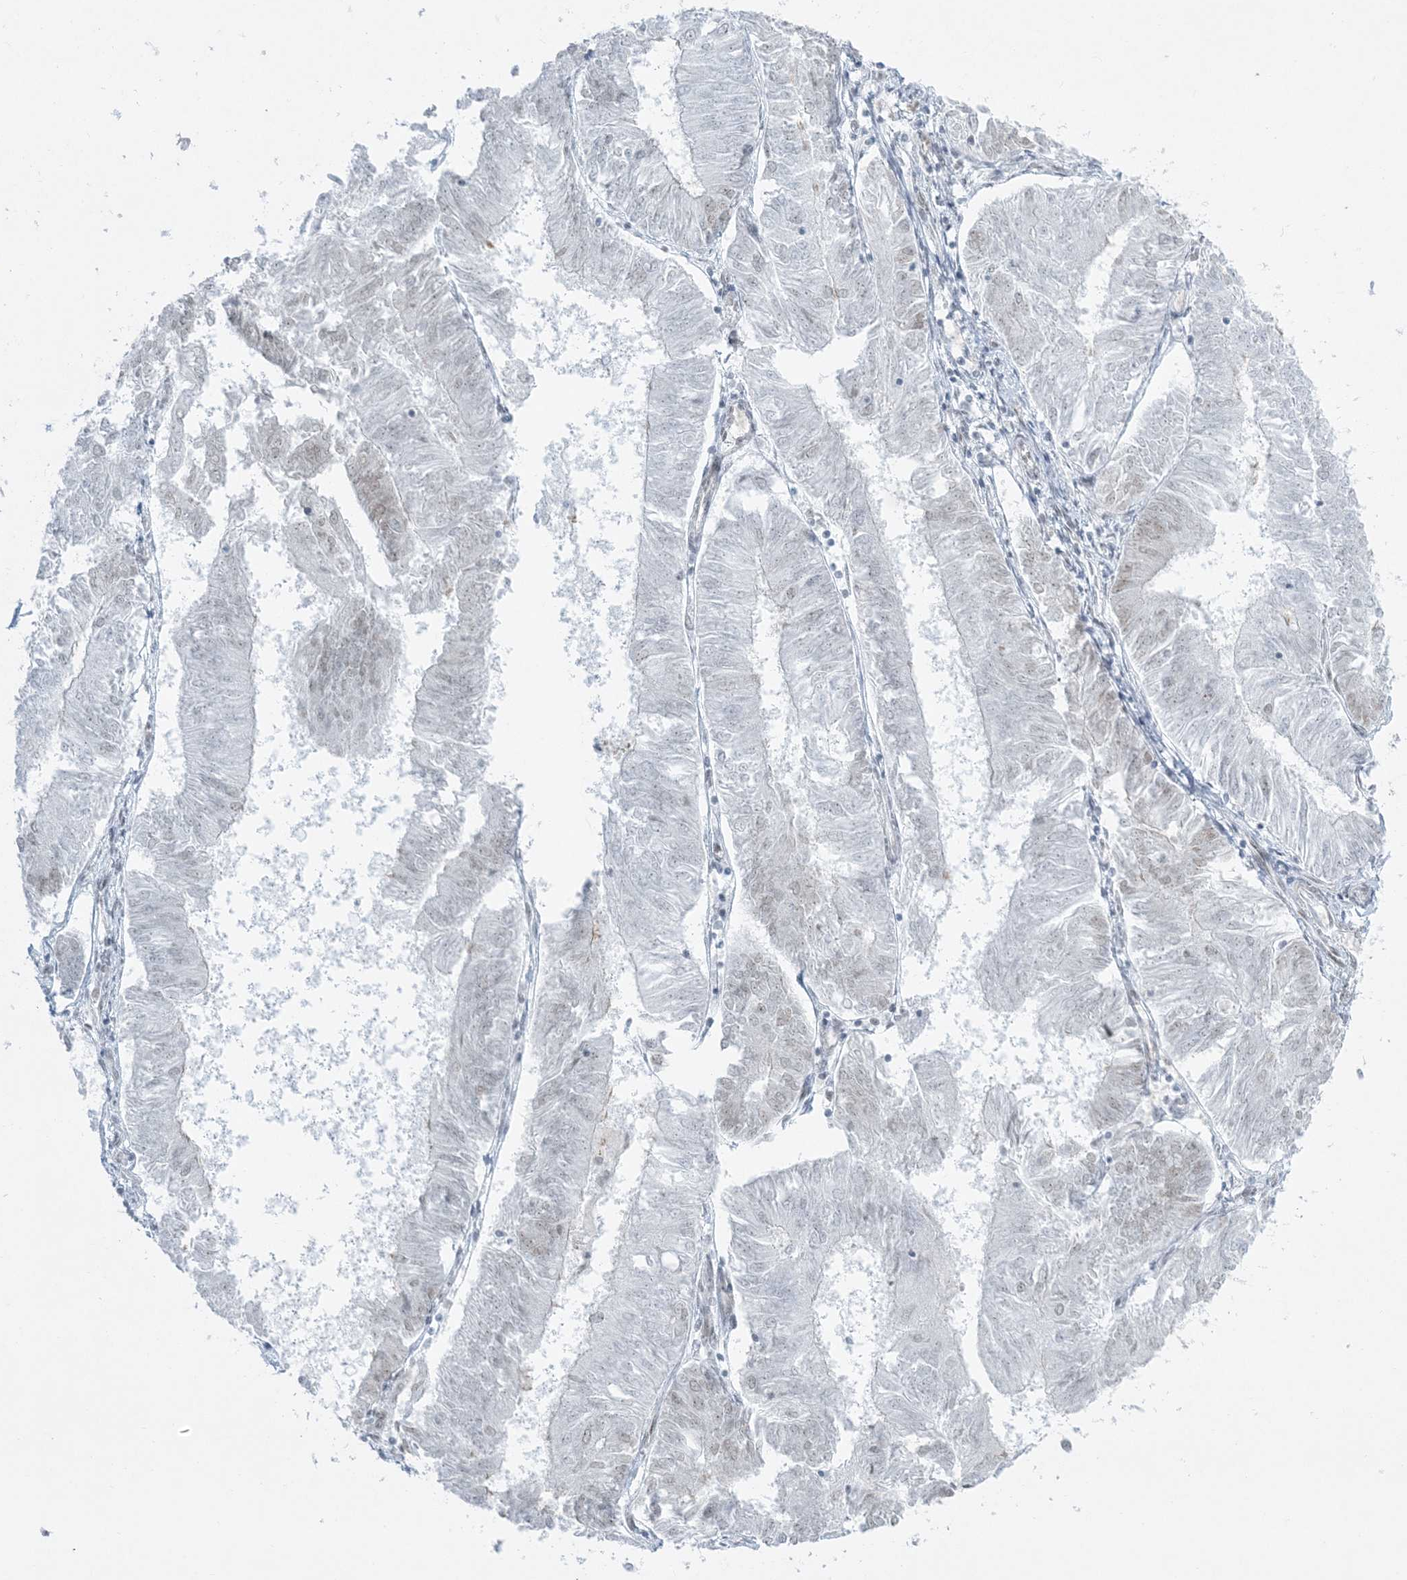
{"staining": {"intensity": "negative", "quantity": "none", "location": "none"}, "tissue": "endometrial cancer", "cell_type": "Tumor cells", "image_type": "cancer", "snomed": [{"axis": "morphology", "description": "Adenocarcinoma, NOS"}, {"axis": "topography", "description": "Endometrium"}], "caption": "Human endometrial adenocarcinoma stained for a protein using immunohistochemistry (IHC) displays no staining in tumor cells.", "gene": "ZNF787", "patient": {"sex": "female", "age": 58}}